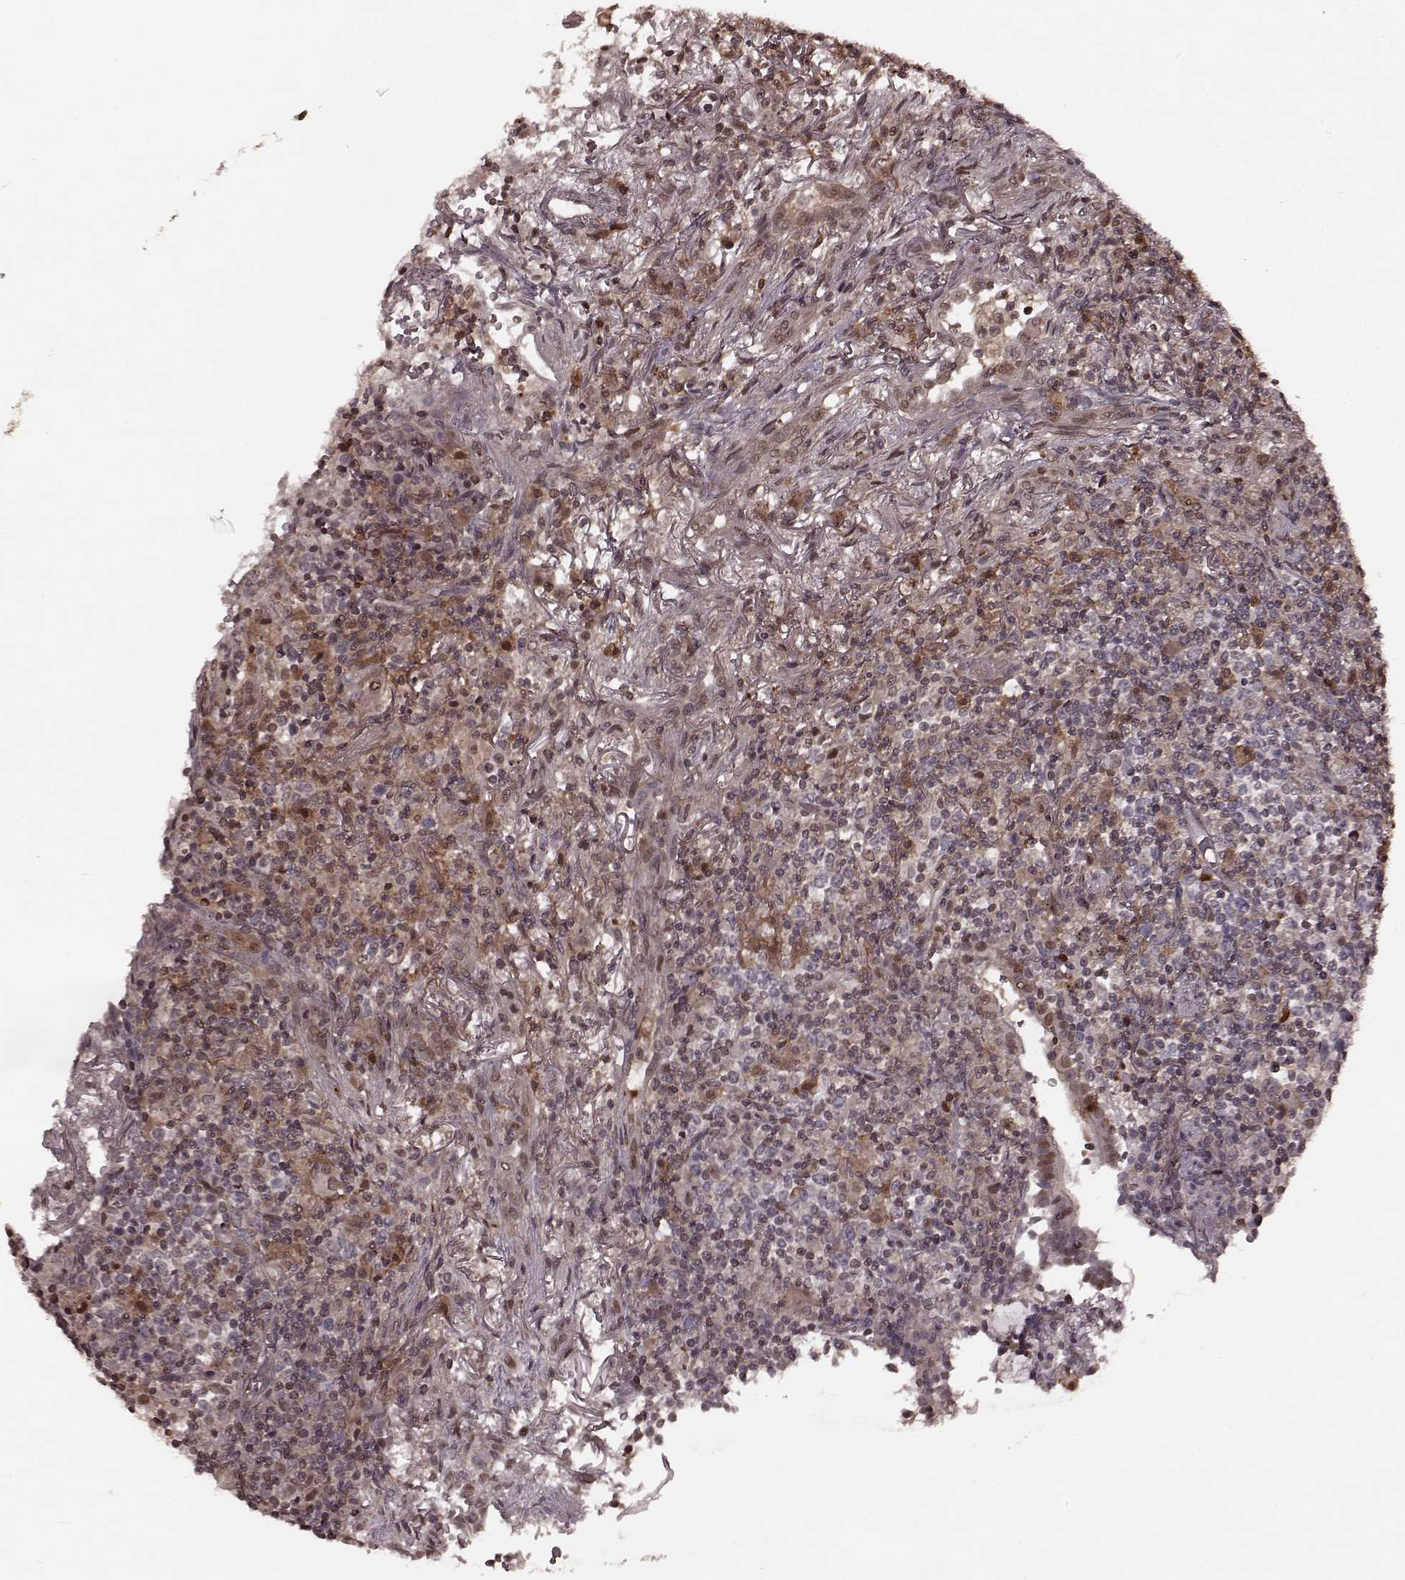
{"staining": {"intensity": "moderate", "quantity": "<25%", "location": "cytoplasmic/membranous,nuclear"}, "tissue": "lymphoma", "cell_type": "Tumor cells", "image_type": "cancer", "snomed": [{"axis": "morphology", "description": "Malignant lymphoma, non-Hodgkin's type, High grade"}, {"axis": "topography", "description": "Lung"}], "caption": "Malignant lymphoma, non-Hodgkin's type (high-grade) stained with a brown dye demonstrates moderate cytoplasmic/membranous and nuclear positive expression in approximately <25% of tumor cells.", "gene": "GSS", "patient": {"sex": "male", "age": 79}}